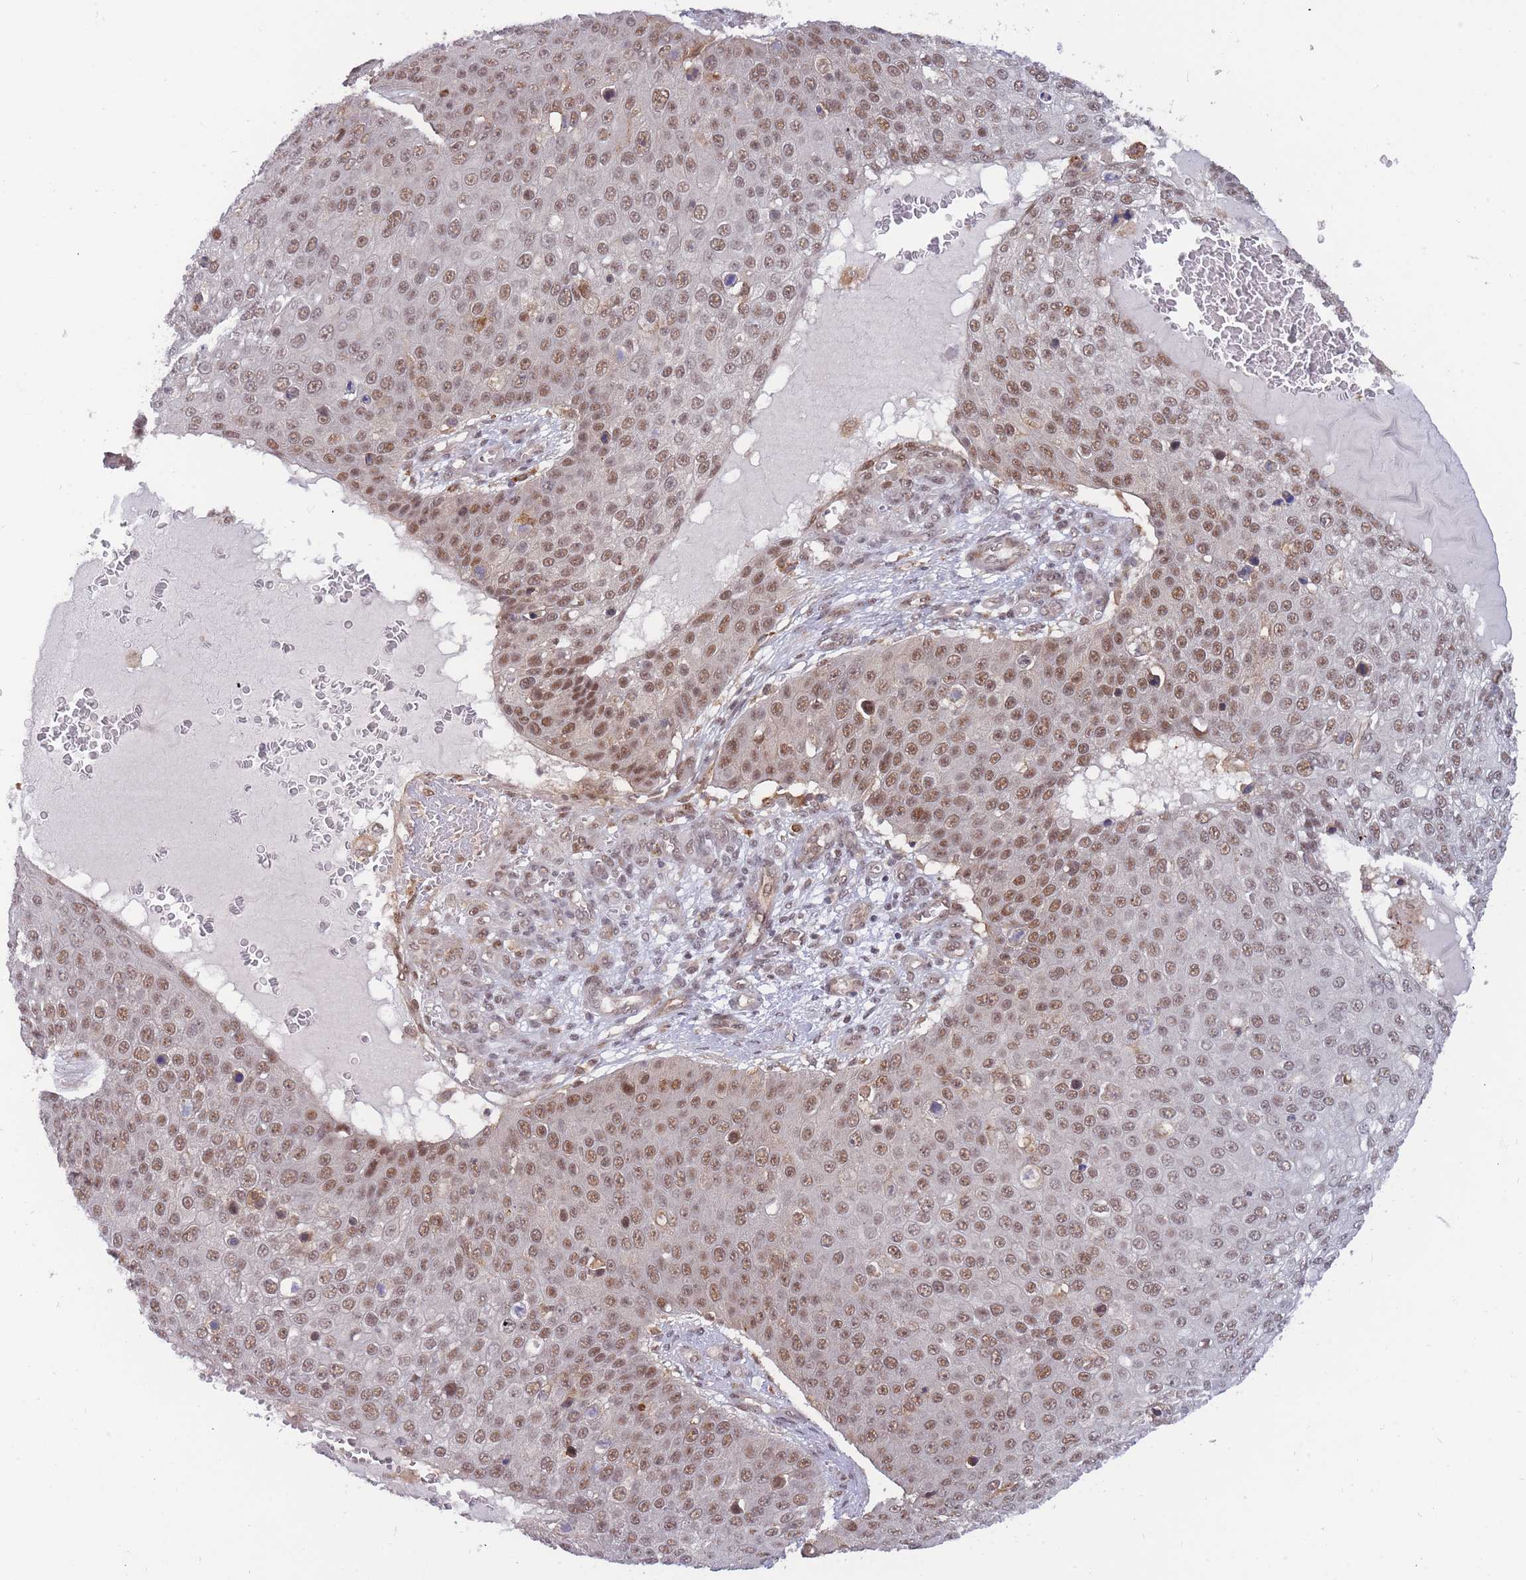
{"staining": {"intensity": "moderate", "quantity": ">75%", "location": "nuclear"}, "tissue": "skin cancer", "cell_type": "Tumor cells", "image_type": "cancer", "snomed": [{"axis": "morphology", "description": "Squamous cell carcinoma, NOS"}, {"axis": "topography", "description": "Skin"}], "caption": "Skin squamous cell carcinoma stained with a brown dye displays moderate nuclear positive expression in about >75% of tumor cells.", "gene": "BOD1L1", "patient": {"sex": "male", "age": 71}}